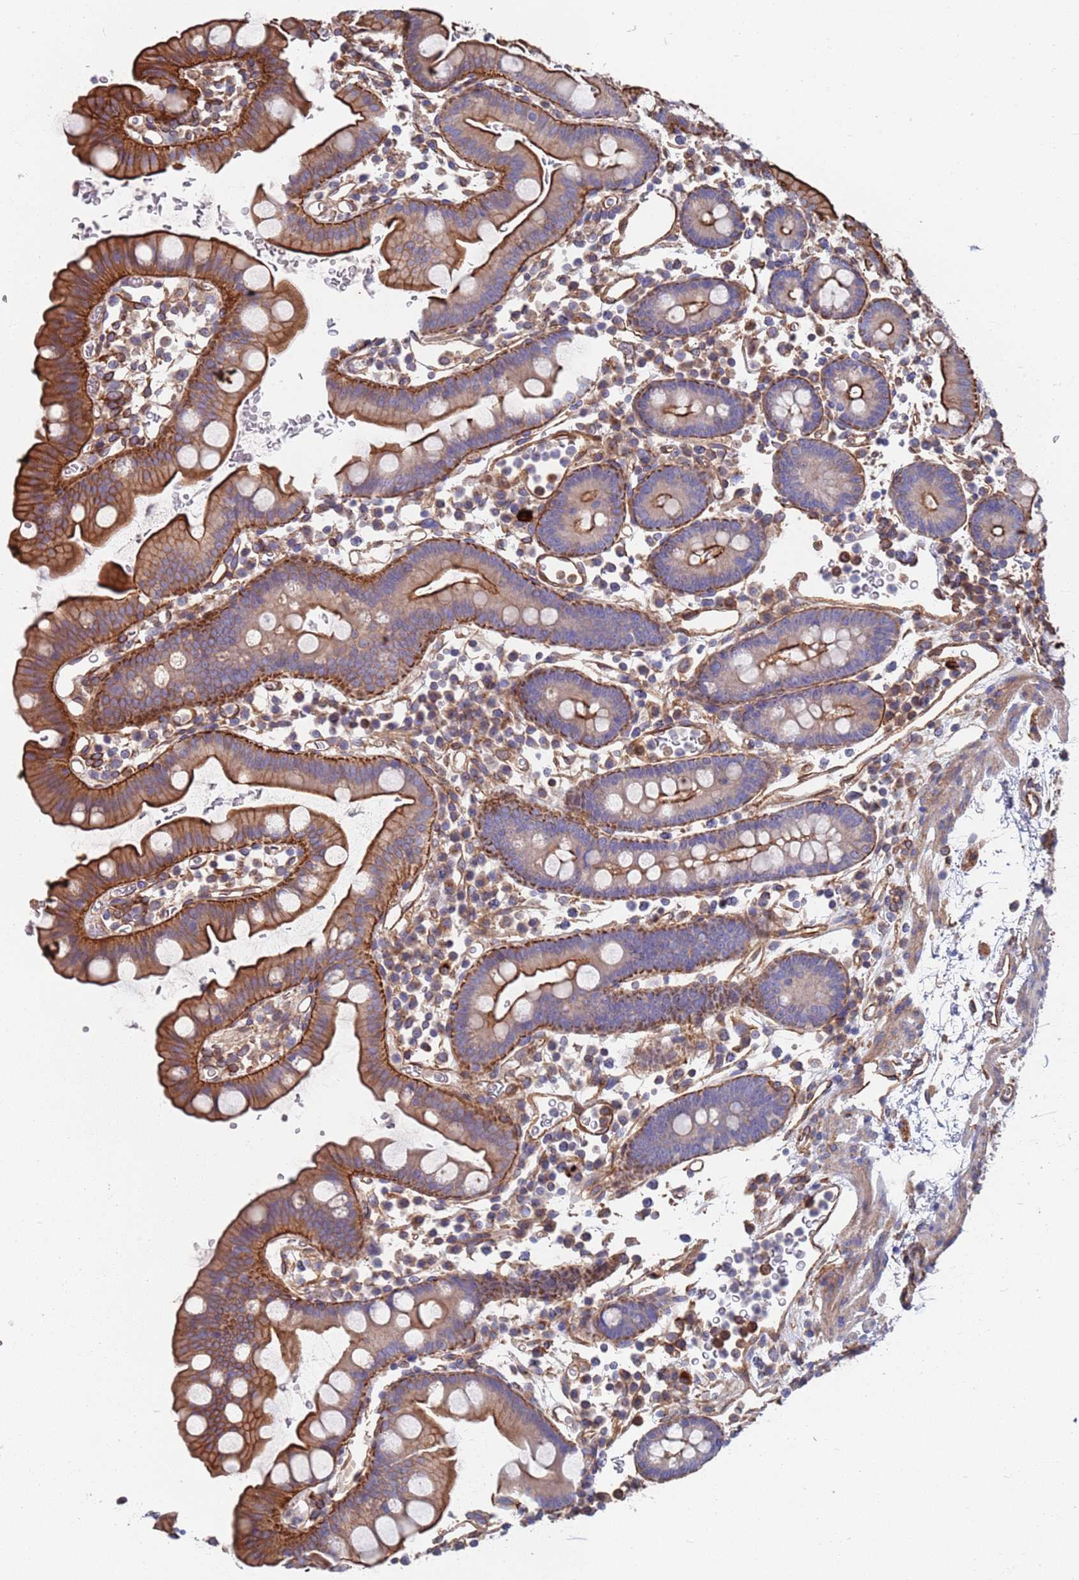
{"staining": {"intensity": "moderate", "quantity": "25%-75%", "location": "cytoplasmic/membranous"}, "tissue": "small intestine", "cell_type": "Glandular cells", "image_type": "normal", "snomed": [{"axis": "morphology", "description": "Normal tissue, NOS"}, {"axis": "topography", "description": "Stomach, upper"}, {"axis": "topography", "description": "Stomach, lower"}, {"axis": "topography", "description": "Small intestine"}], "caption": "Immunohistochemistry (IHC) histopathology image of benign human small intestine stained for a protein (brown), which displays medium levels of moderate cytoplasmic/membranous staining in approximately 25%-75% of glandular cells.", "gene": "JAKMIP2", "patient": {"sex": "male", "age": 68}}